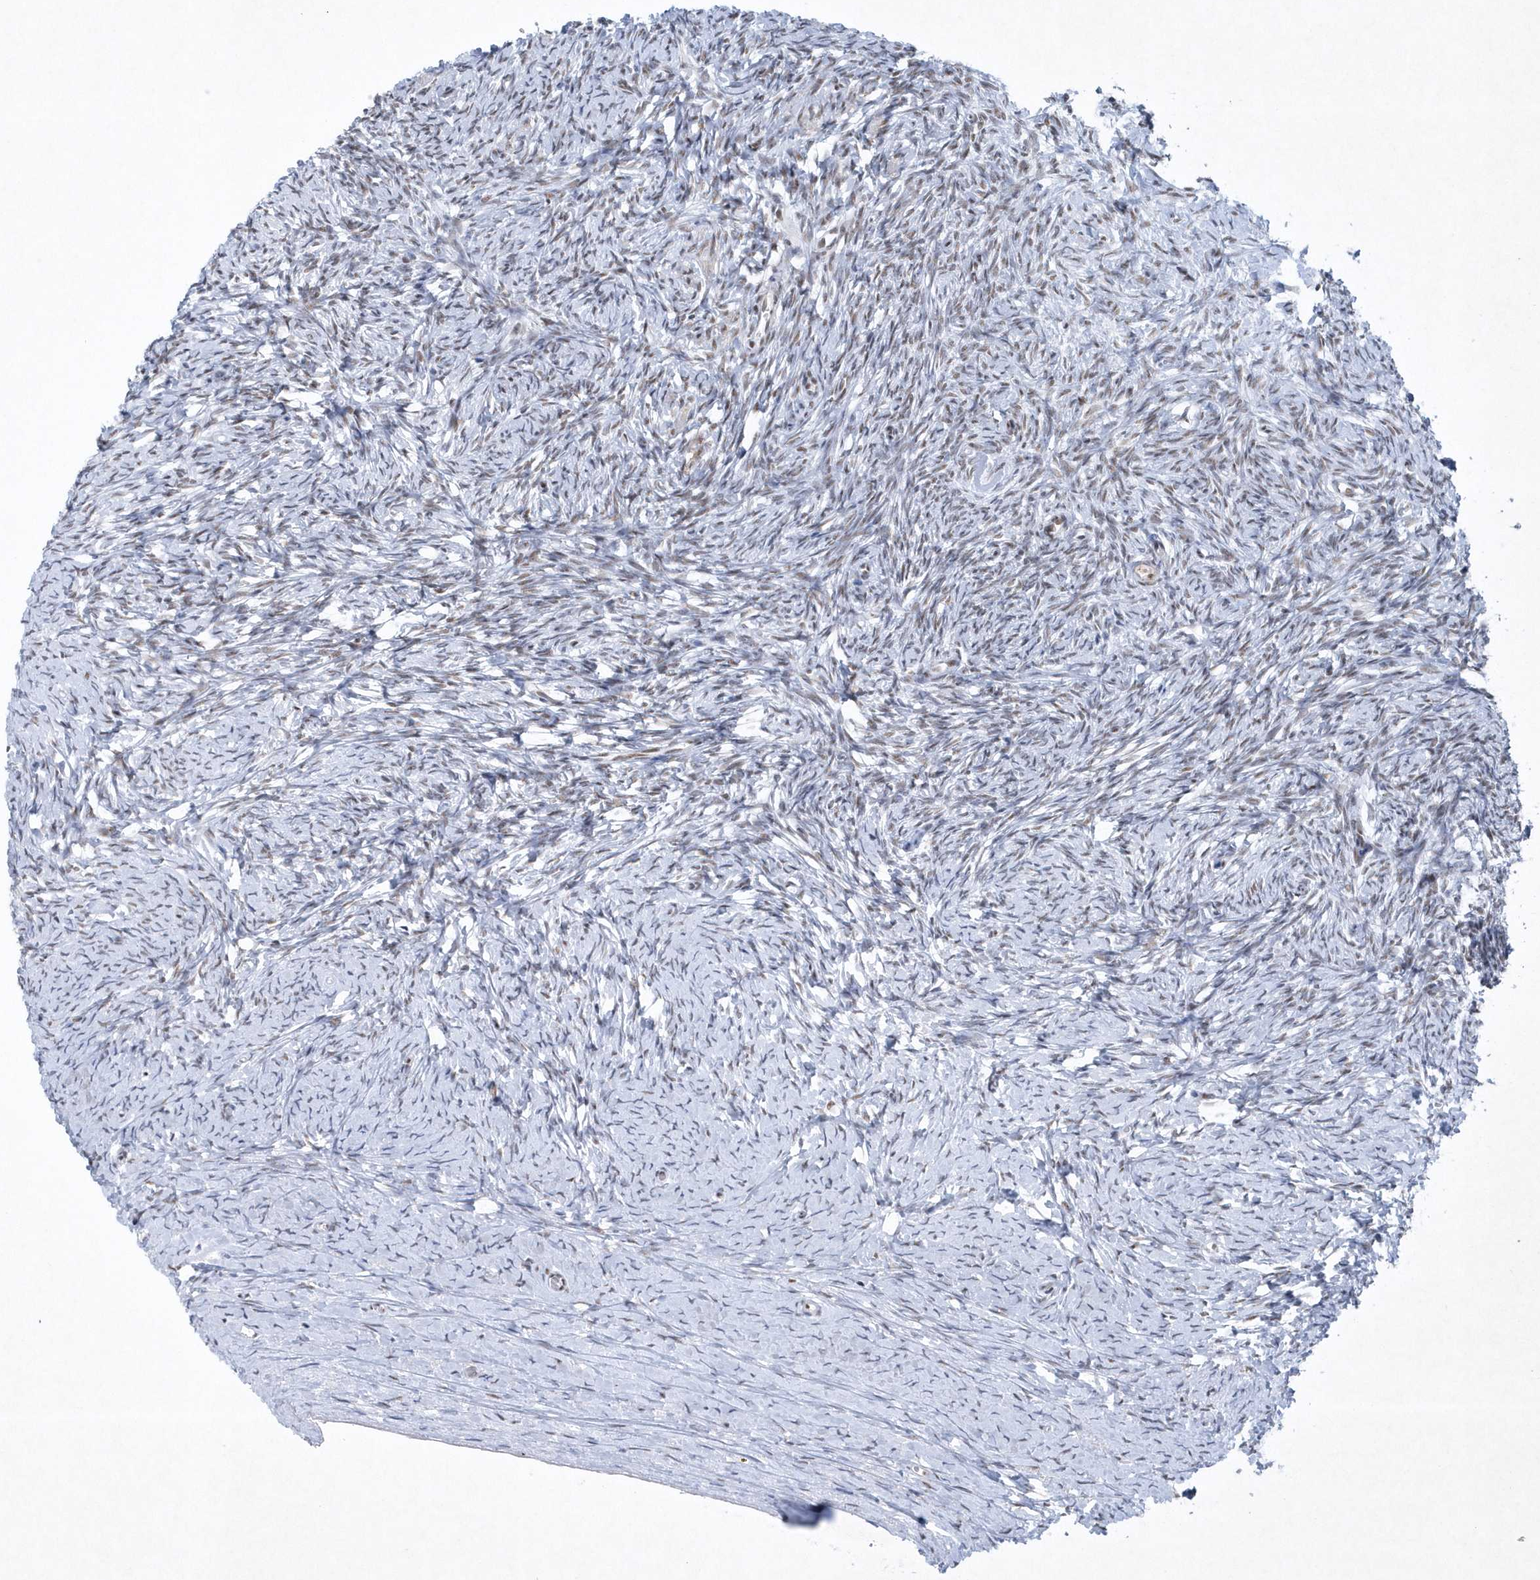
{"staining": {"intensity": "negative", "quantity": "none", "location": "none"}, "tissue": "ovary", "cell_type": "Ovarian stroma cells", "image_type": "normal", "snomed": [{"axis": "morphology", "description": "Normal tissue, NOS"}, {"axis": "morphology", "description": "Developmental malformation"}, {"axis": "topography", "description": "Ovary"}], "caption": "This is an immunohistochemistry (IHC) photomicrograph of unremarkable ovary. There is no expression in ovarian stroma cells.", "gene": "DCLRE1A", "patient": {"sex": "female", "age": 39}}